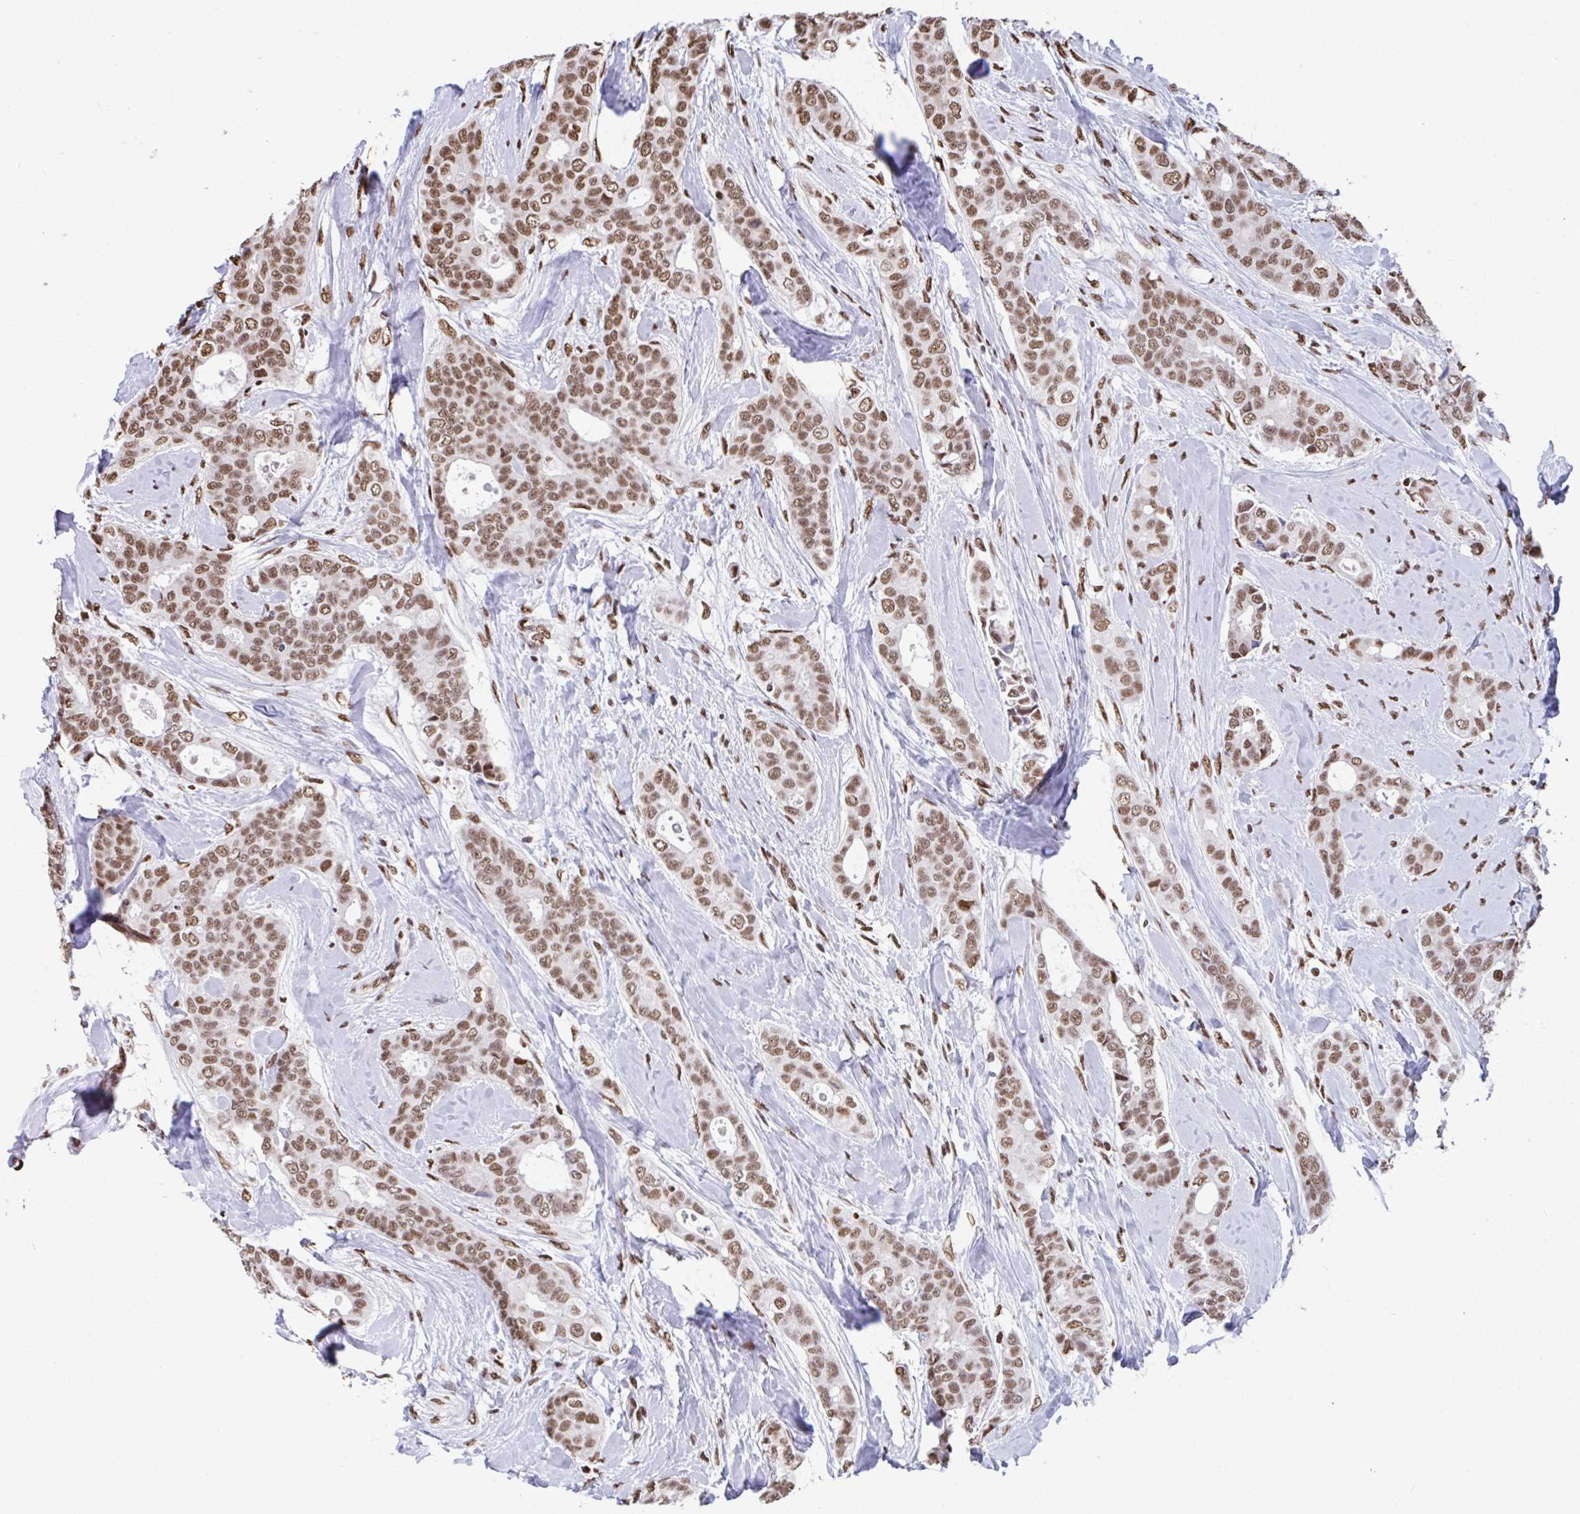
{"staining": {"intensity": "moderate", "quantity": ">75%", "location": "nuclear"}, "tissue": "breast cancer", "cell_type": "Tumor cells", "image_type": "cancer", "snomed": [{"axis": "morphology", "description": "Duct carcinoma"}, {"axis": "topography", "description": "Breast"}], "caption": "Breast cancer stained for a protein exhibits moderate nuclear positivity in tumor cells.", "gene": "HNRNPDL", "patient": {"sex": "female", "age": 45}}